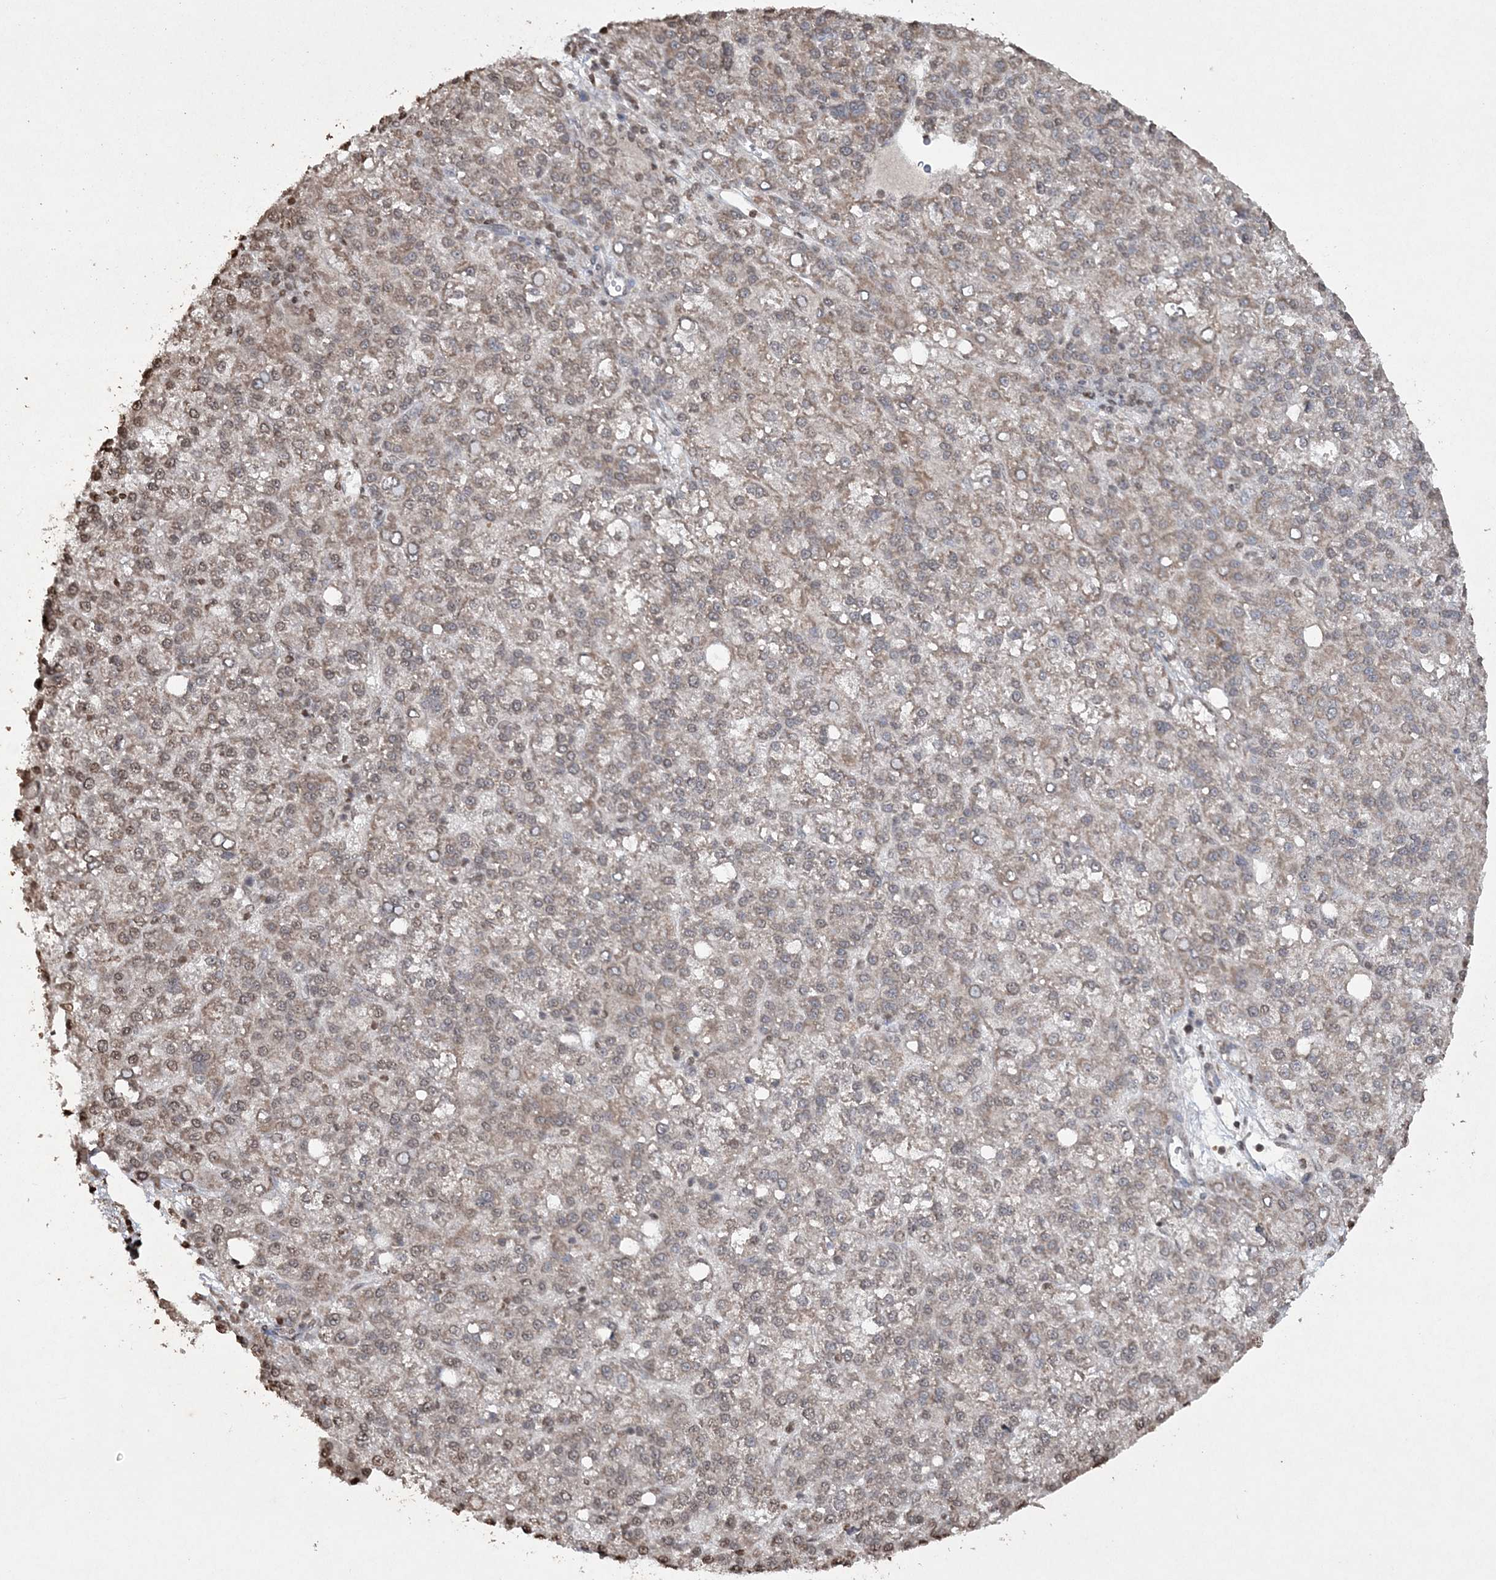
{"staining": {"intensity": "weak", "quantity": "<25%", "location": "cytoplasmic/membranous"}, "tissue": "liver cancer", "cell_type": "Tumor cells", "image_type": "cancer", "snomed": [{"axis": "morphology", "description": "Carcinoma, Hepatocellular, NOS"}, {"axis": "topography", "description": "Liver"}], "caption": "This is an immunohistochemistry image of liver cancer. There is no positivity in tumor cells.", "gene": "TTC7A", "patient": {"sex": "female", "age": 58}}